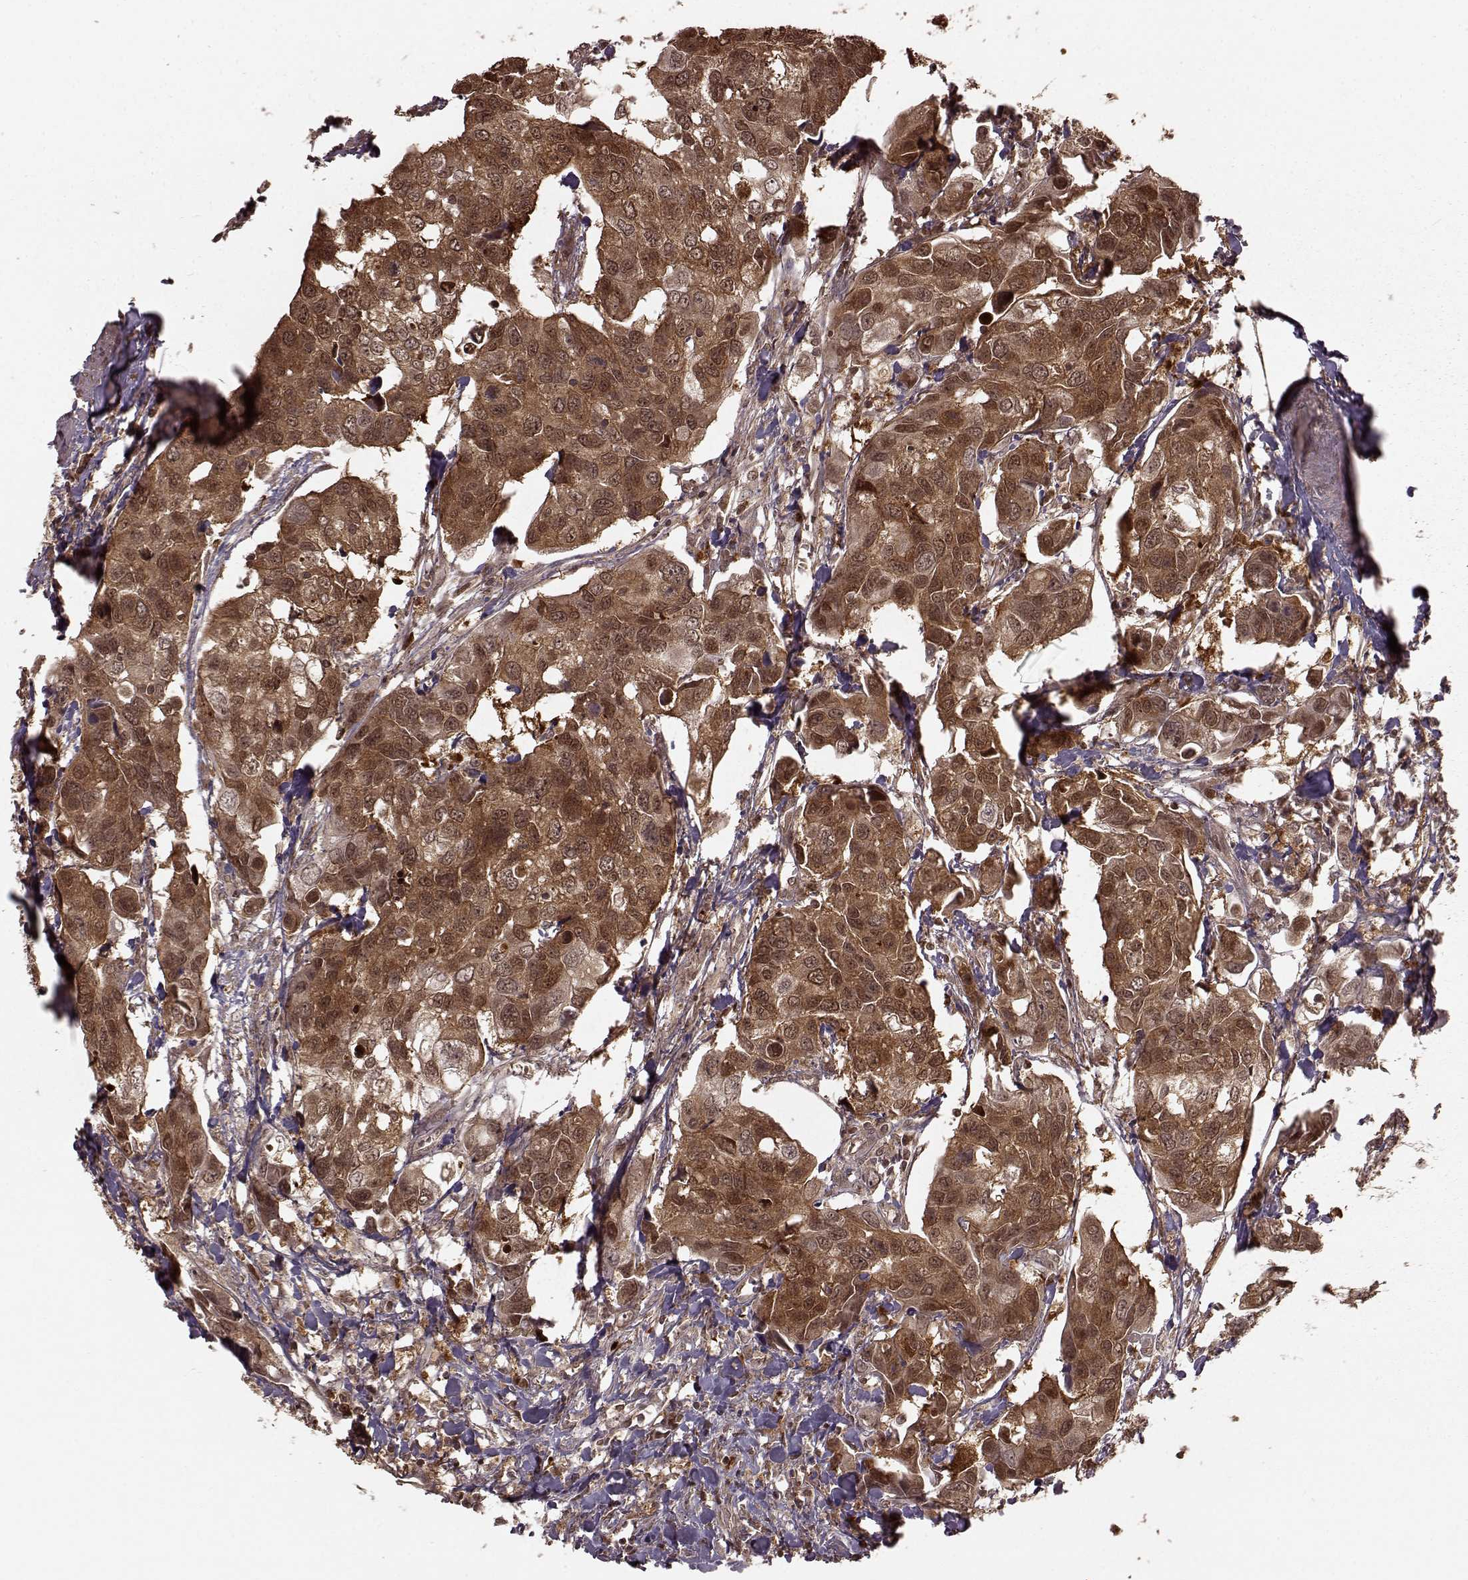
{"staining": {"intensity": "moderate", "quantity": ">75%", "location": "cytoplasmic/membranous,nuclear"}, "tissue": "urothelial cancer", "cell_type": "Tumor cells", "image_type": "cancer", "snomed": [{"axis": "morphology", "description": "Urothelial carcinoma, High grade"}, {"axis": "topography", "description": "Urinary bladder"}], "caption": "This is an image of immunohistochemistry (IHC) staining of urothelial cancer, which shows moderate staining in the cytoplasmic/membranous and nuclear of tumor cells.", "gene": "GSS", "patient": {"sex": "male", "age": 60}}